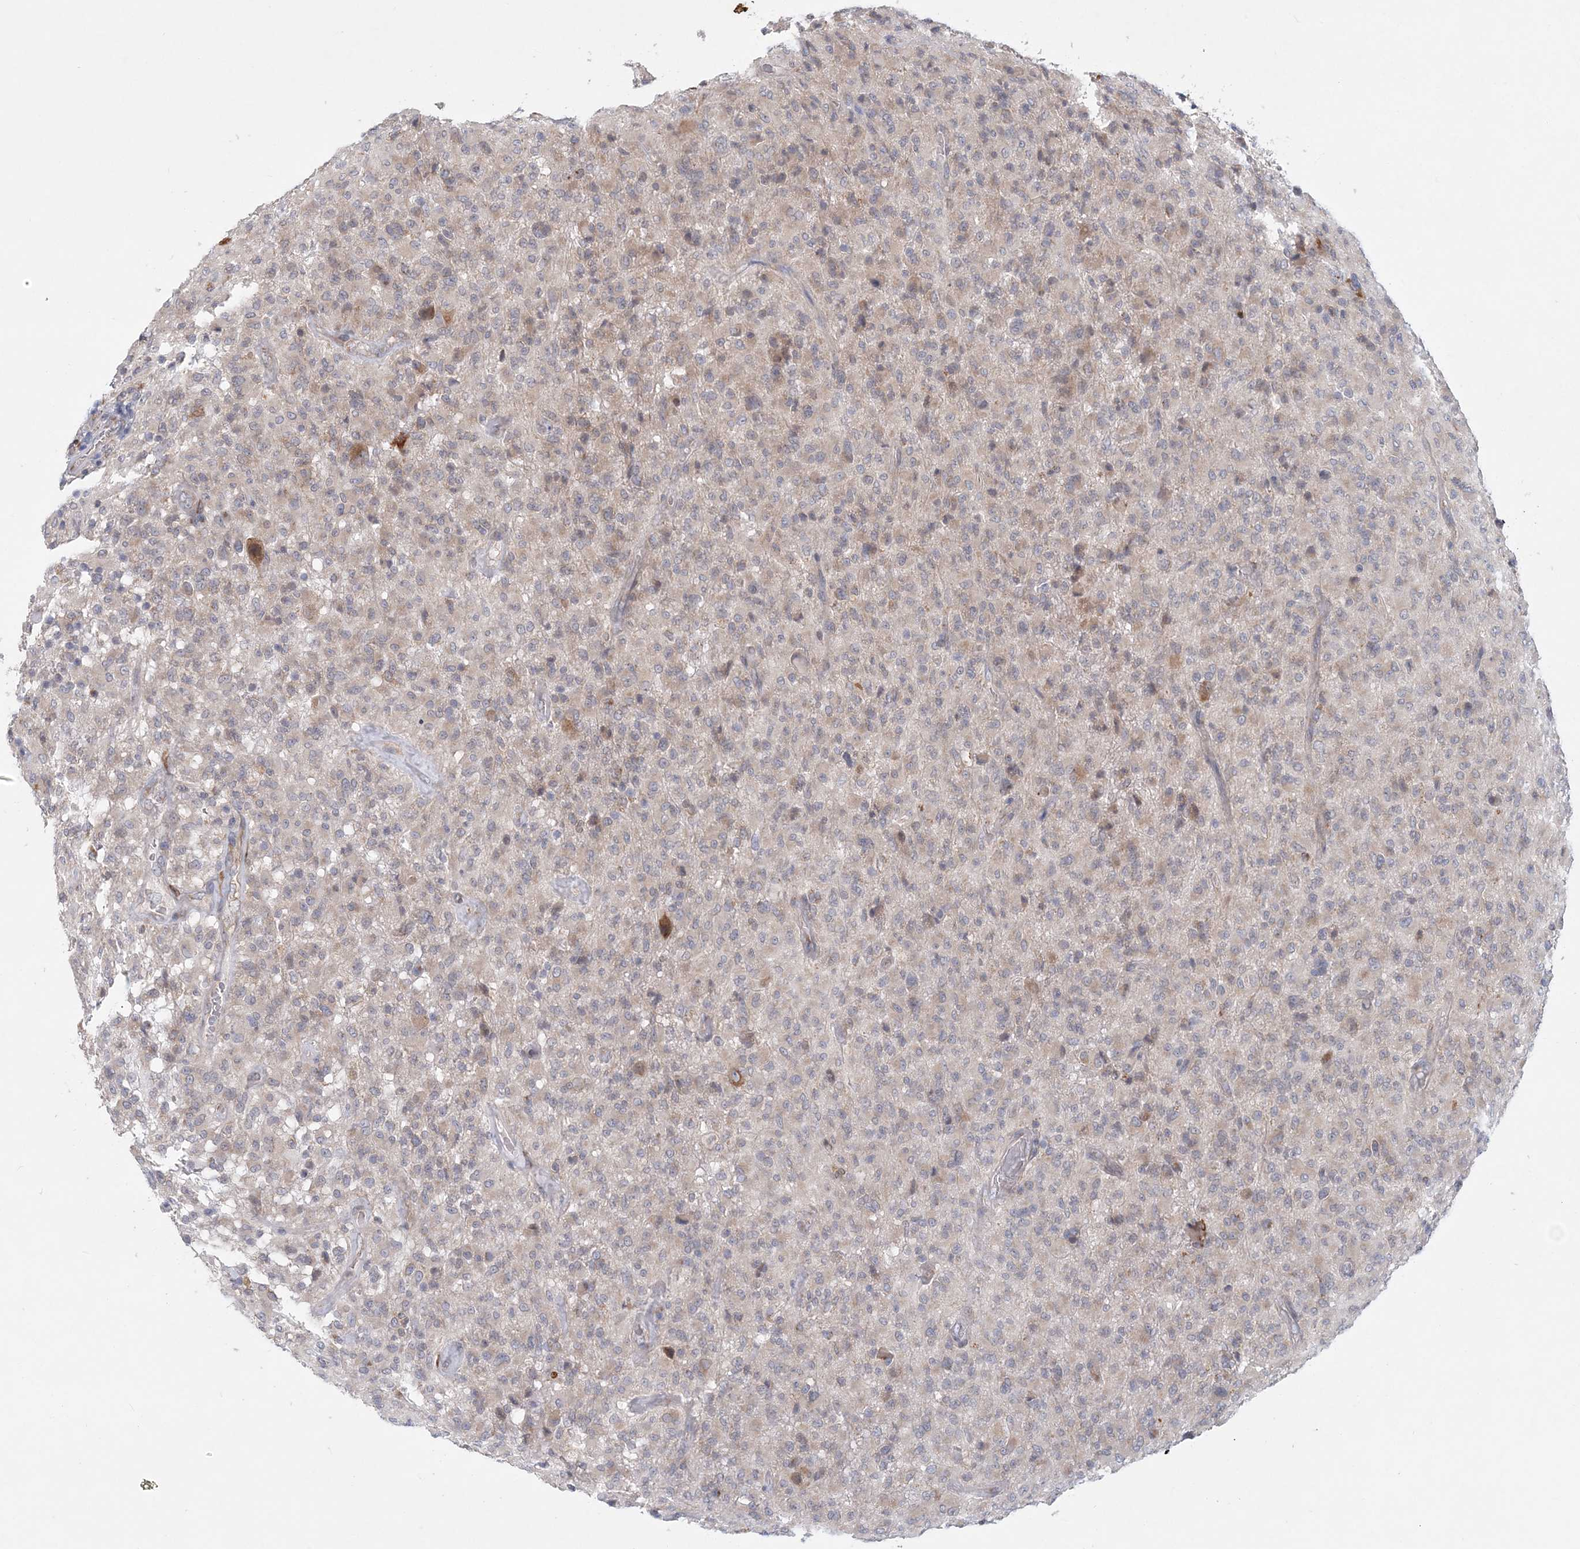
{"staining": {"intensity": "weak", "quantity": "<25%", "location": "cytoplasmic/membranous"}, "tissue": "glioma", "cell_type": "Tumor cells", "image_type": "cancer", "snomed": [{"axis": "morphology", "description": "Glioma, malignant, High grade"}, {"axis": "topography", "description": "Brain"}], "caption": "Immunohistochemical staining of glioma displays no significant positivity in tumor cells. Nuclei are stained in blue.", "gene": "PCYOX1L", "patient": {"sex": "female", "age": 57}}